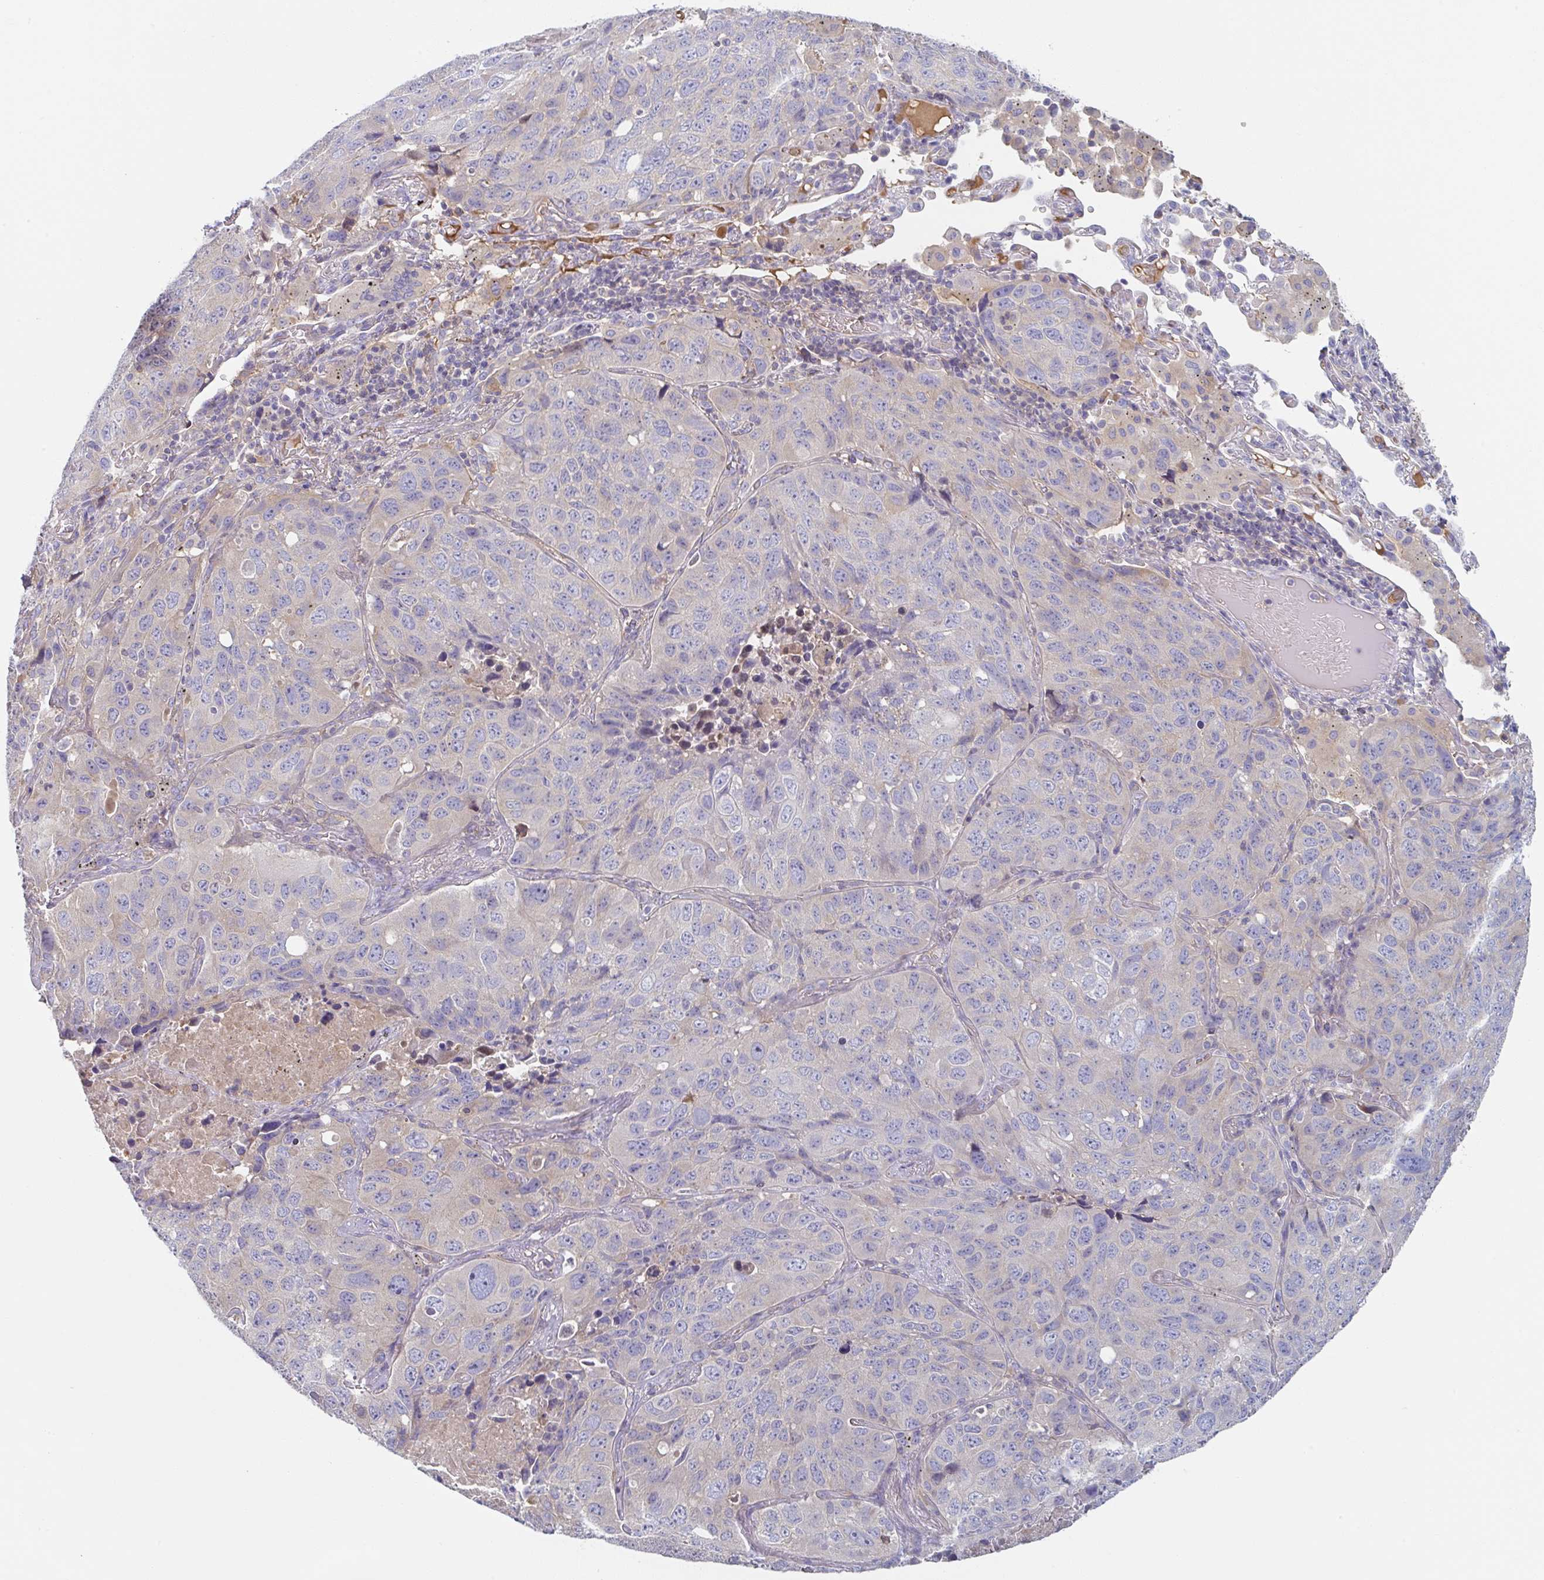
{"staining": {"intensity": "negative", "quantity": "none", "location": "none"}, "tissue": "lung cancer", "cell_type": "Tumor cells", "image_type": "cancer", "snomed": [{"axis": "morphology", "description": "Squamous cell carcinoma, NOS"}, {"axis": "topography", "description": "Lung"}], "caption": "This micrograph is of squamous cell carcinoma (lung) stained with immunohistochemistry (IHC) to label a protein in brown with the nuclei are counter-stained blue. There is no positivity in tumor cells.", "gene": "AMPD2", "patient": {"sex": "male", "age": 60}}